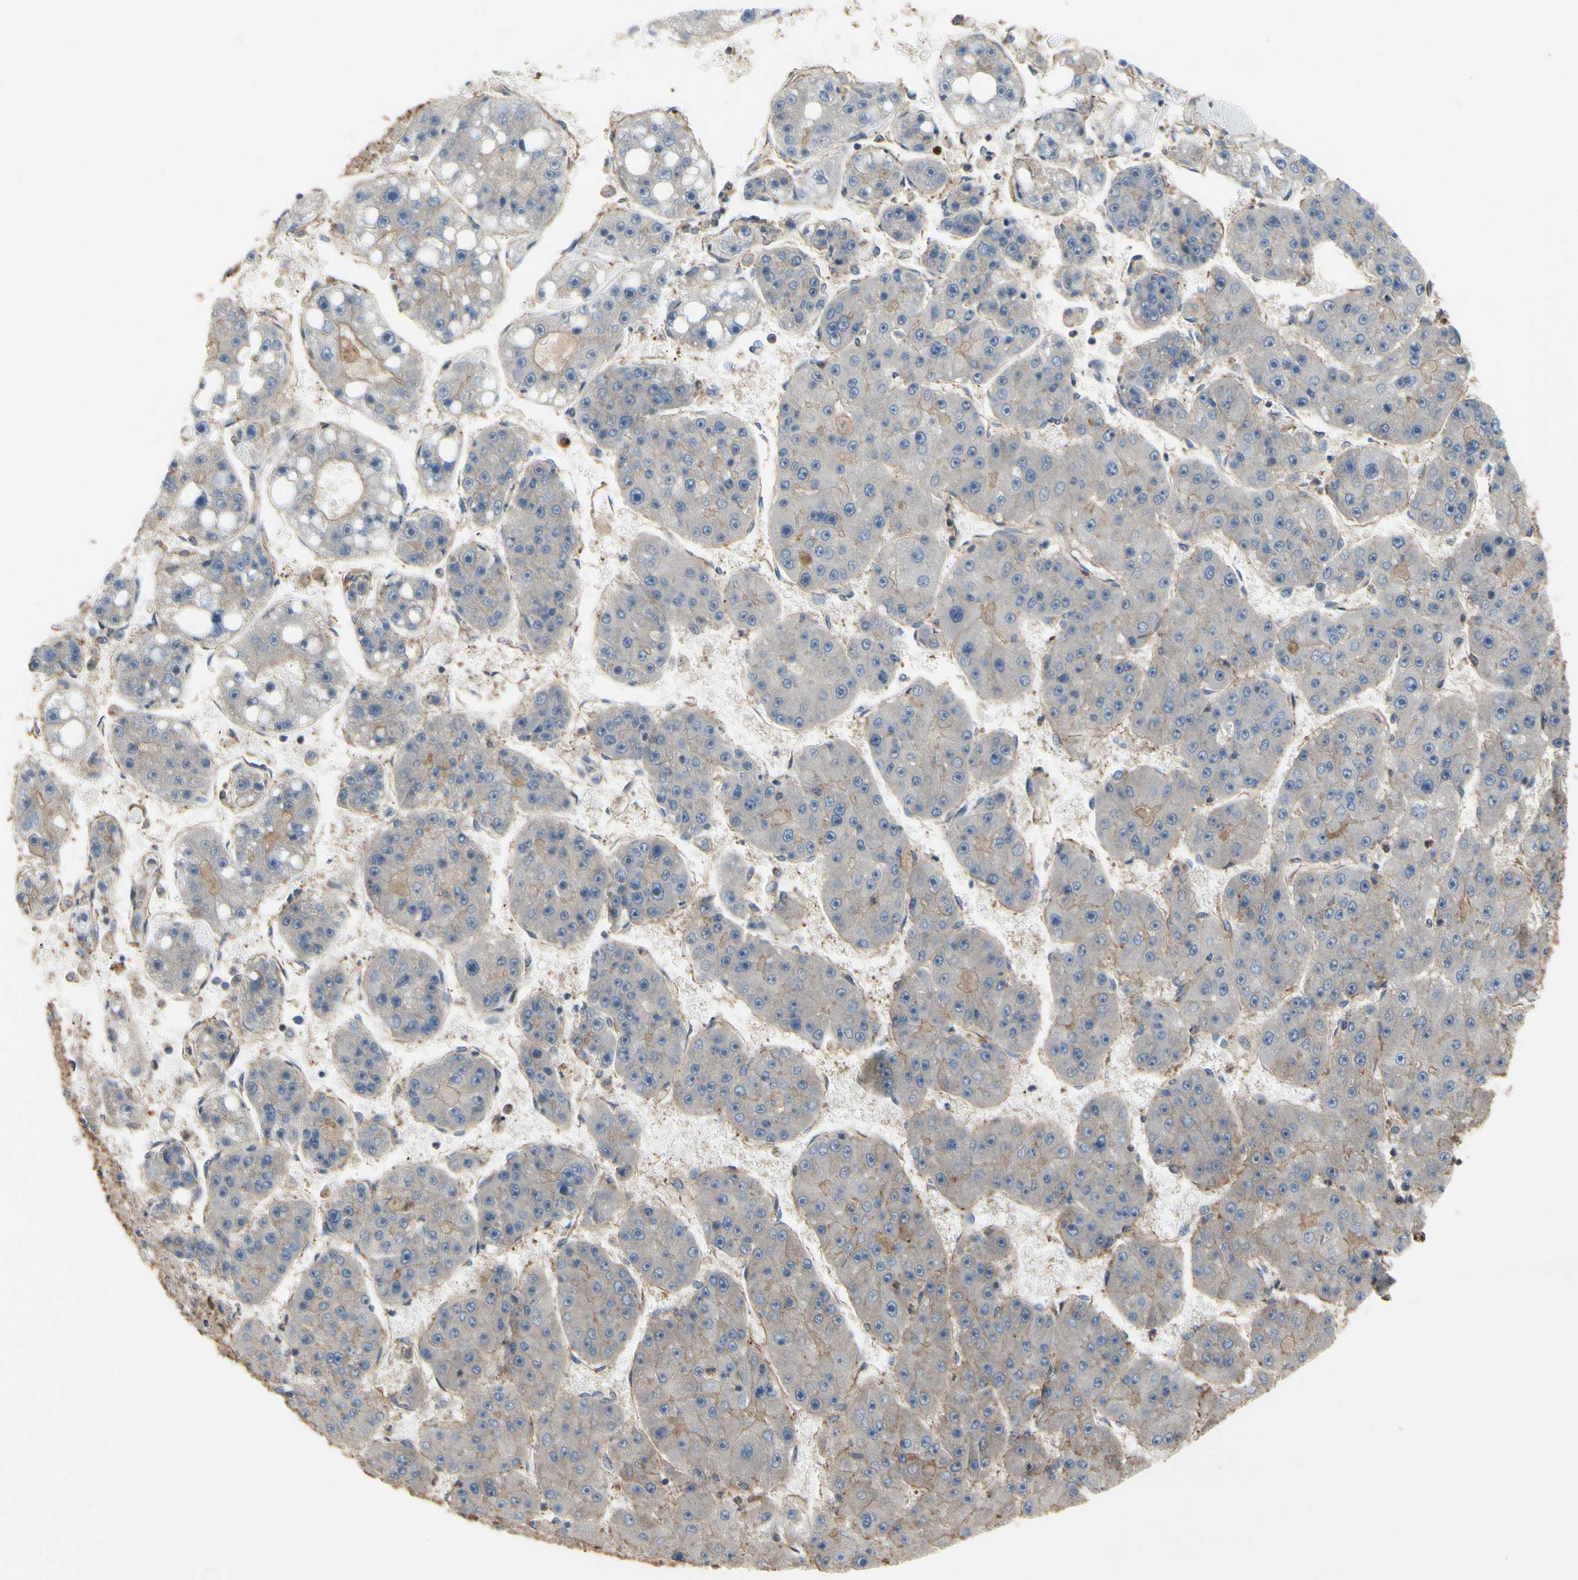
{"staining": {"intensity": "weak", "quantity": "<25%", "location": "cytoplasmic/membranous"}, "tissue": "liver cancer", "cell_type": "Tumor cells", "image_type": "cancer", "snomed": [{"axis": "morphology", "description": "Carcinoma, Hepatocellular, NOS"}, {"axis": "topography", "description": "Liver"}], "caption": "Immunohistochemistry (IHC) of human liver cancer (hepatocellular carcinoma) shows no expression in tumor cells.", "gene": "PDZK1", "patient": {"sex": "female", "age": 61}}